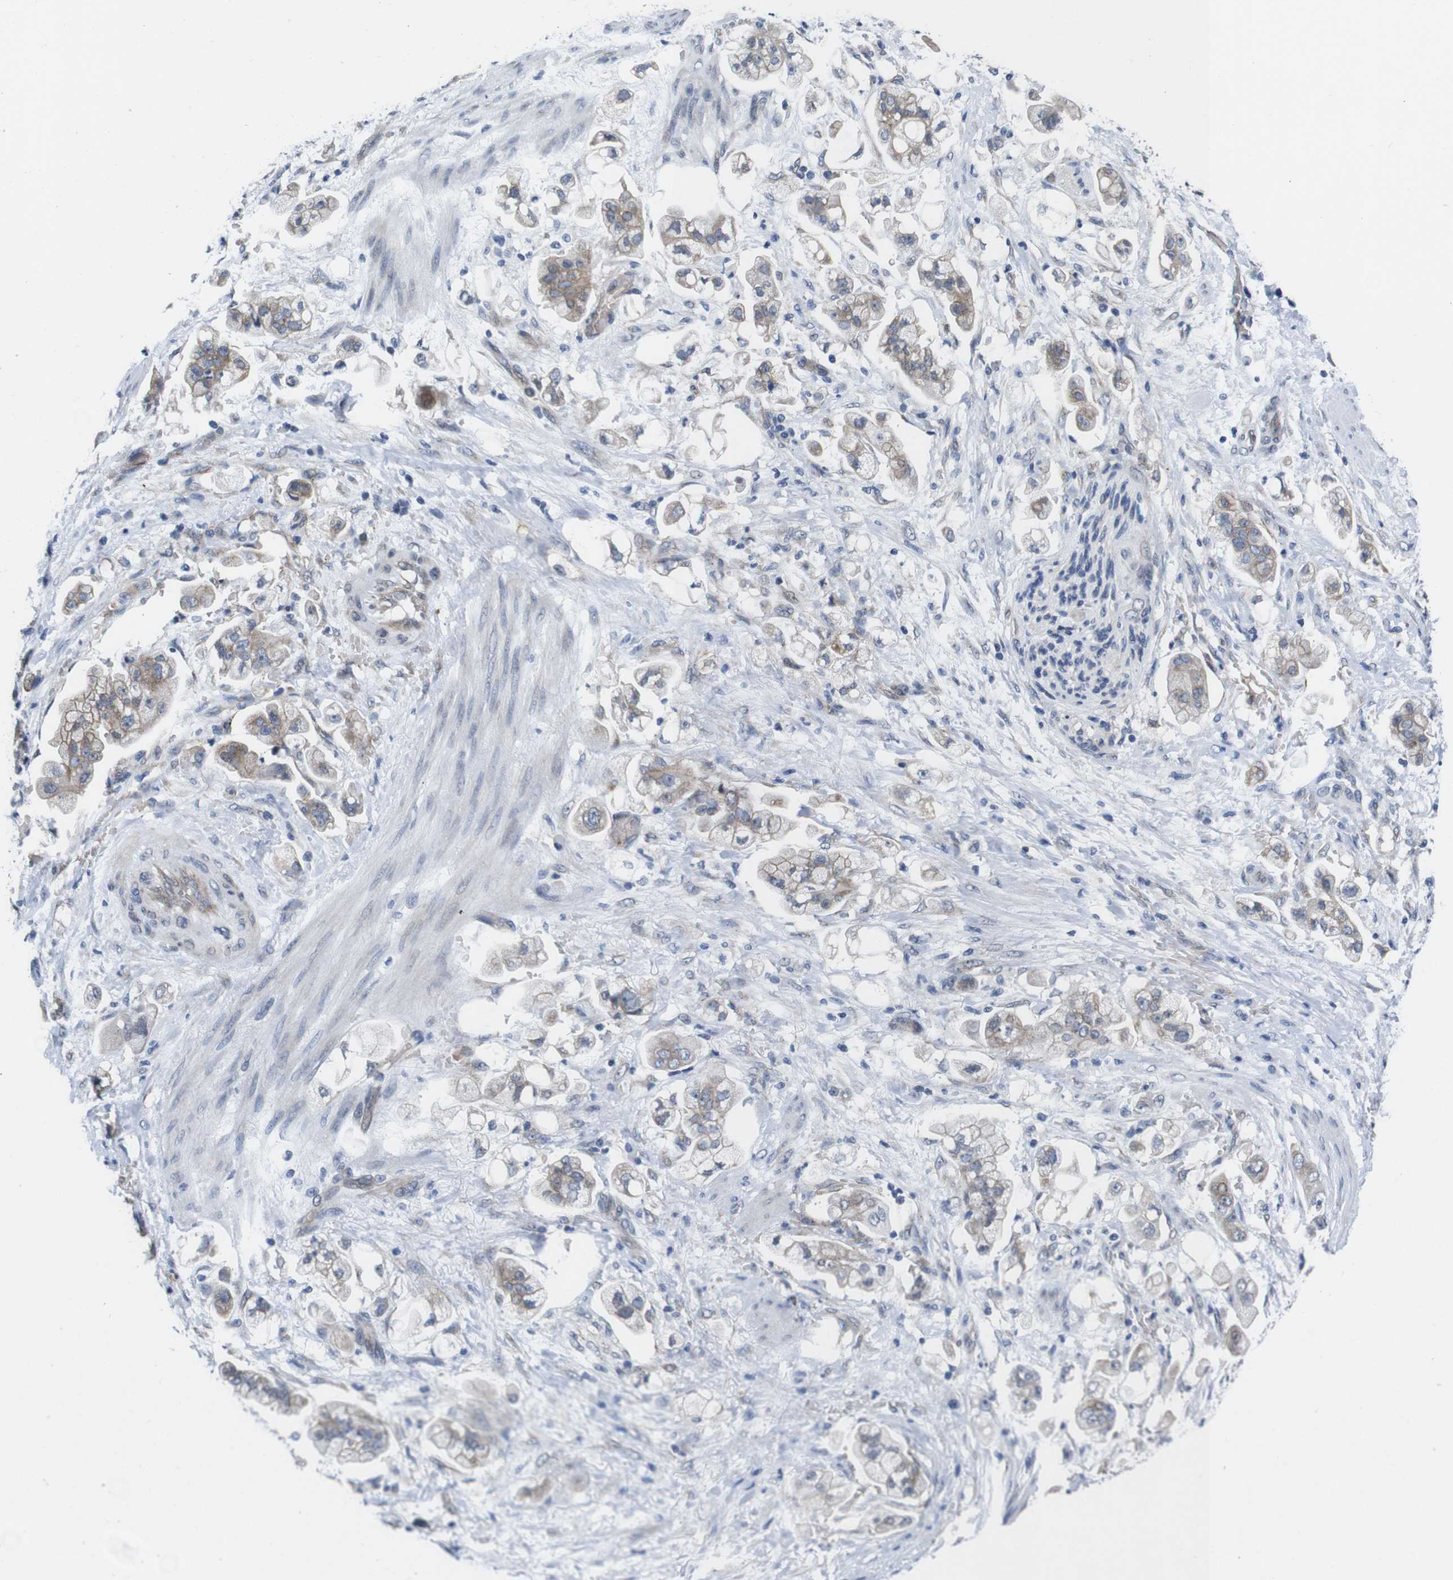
{"staining": {"intensity": "moderate", "quantity": "<25%", "location": "cytoplasmic/membranous"}, "tissue": "stomach cancer", "cell_type": "Tumor cells", "image_type": "cancer", "snomed": [{"axis": "morphology", "description": "Adenocarcinoma, NOS"}, {"axis": "topography", "description": "Stomach"}], "caption": "A brown stain shows moderate cytoplasmic/membranous staining of a protein in stomach cancer tumor cells.", "gene": "SOCS3", "patient": {"sex": "male", "age": 62}}